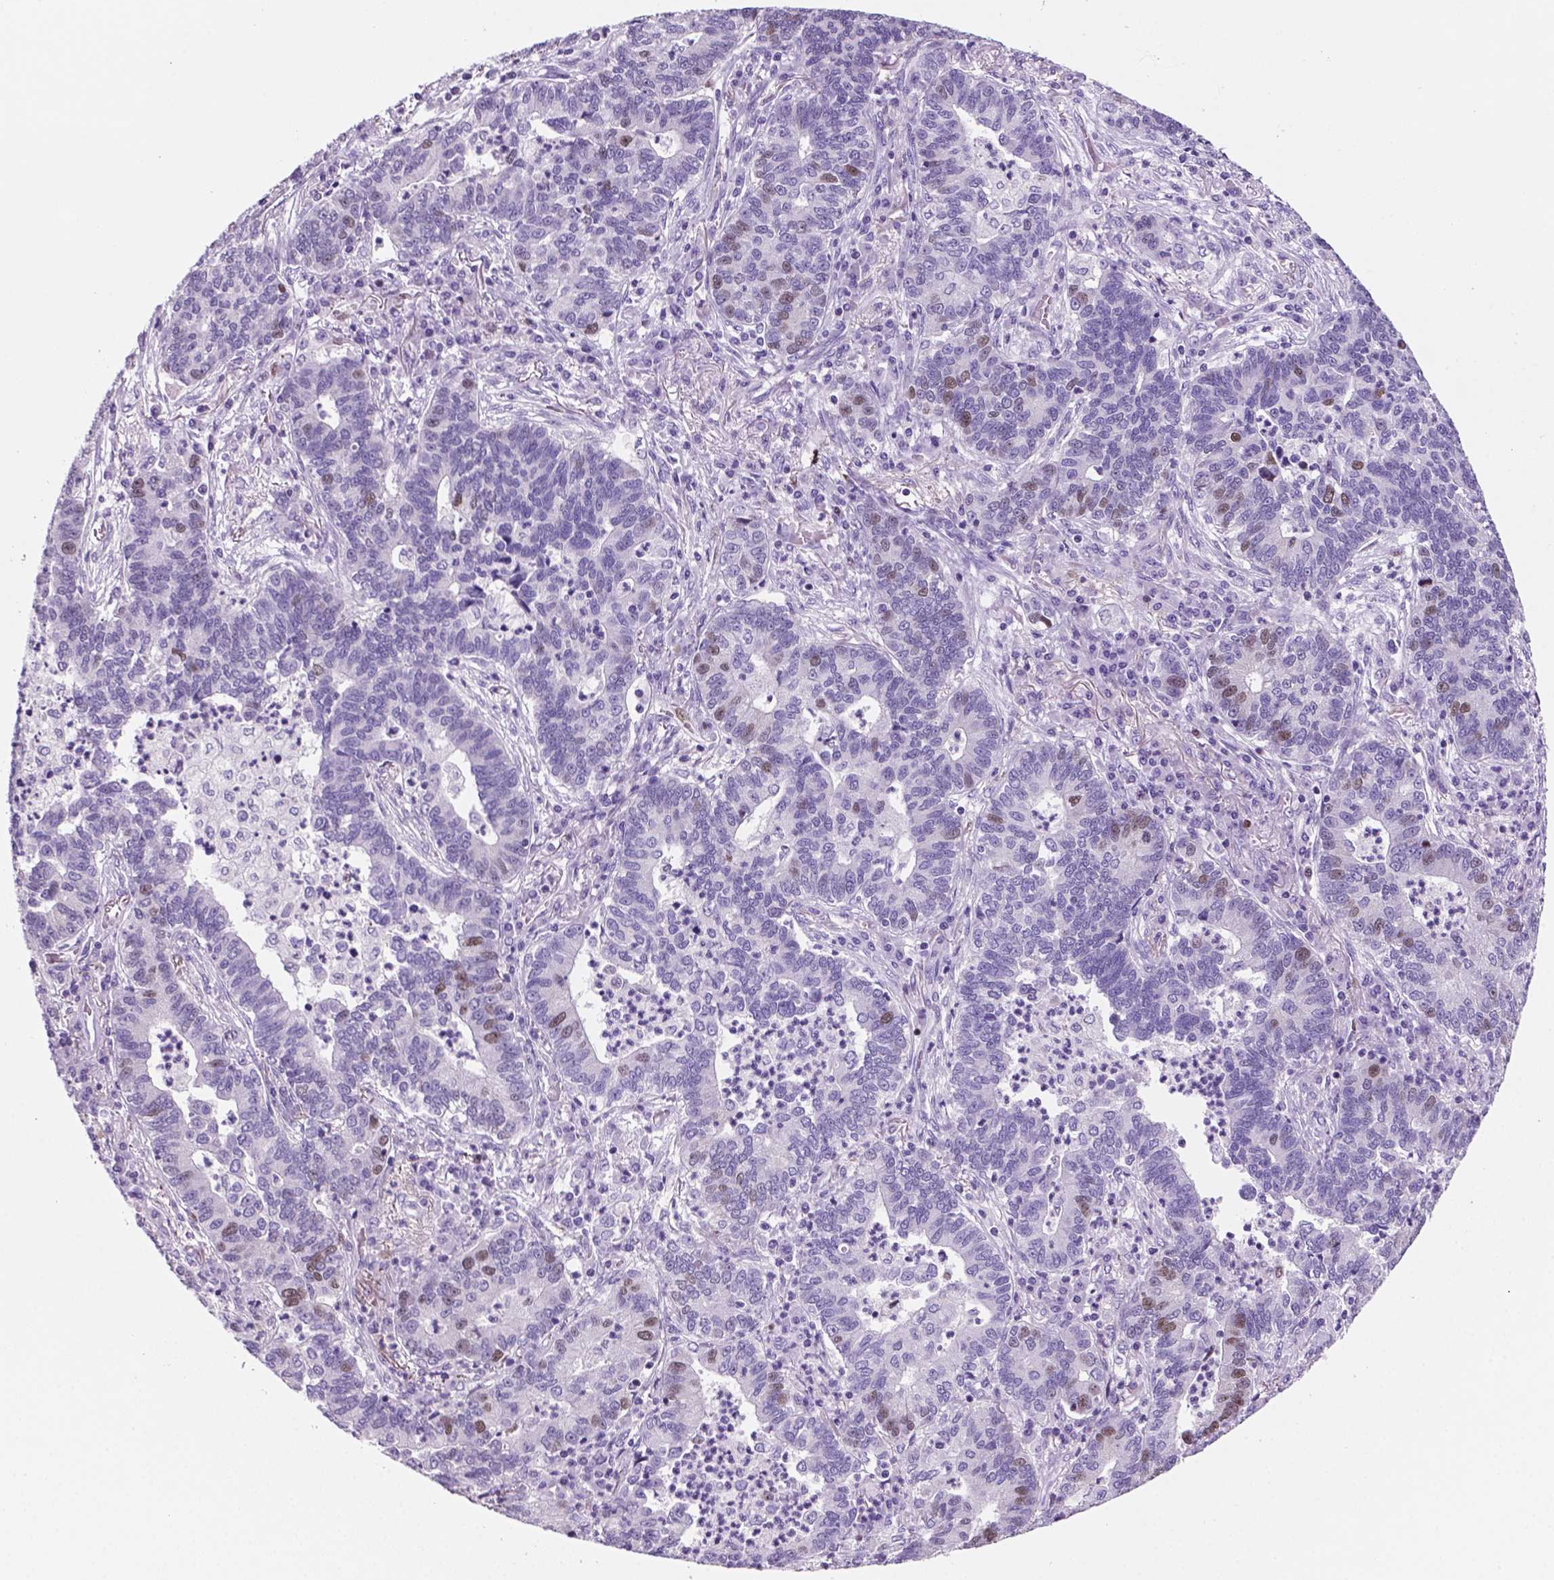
{"staining": {"intensity": "weak", "quantity": "<25%", "location": "nuclear"}, "tissue": "lung cancer", "cell_type": "Tumor cells", "image_type": "cancer", "snomed": [{"axis": "morphology", "description": "Adenocarcinoma, NOS"}, {"axis": "topography", "description": "Lung"}], "caption": "Immunohistochemistry (IHC) micrograph of neoplastic tissue: adenocarcinoma (lung) stained with DAB reveals no significant protein staining in tumor cells. (Brightfield microscopy of DAB IHC at high magnification).", "gene": "NCAPH2", "patient": {"sex": "female", "age": 57}}